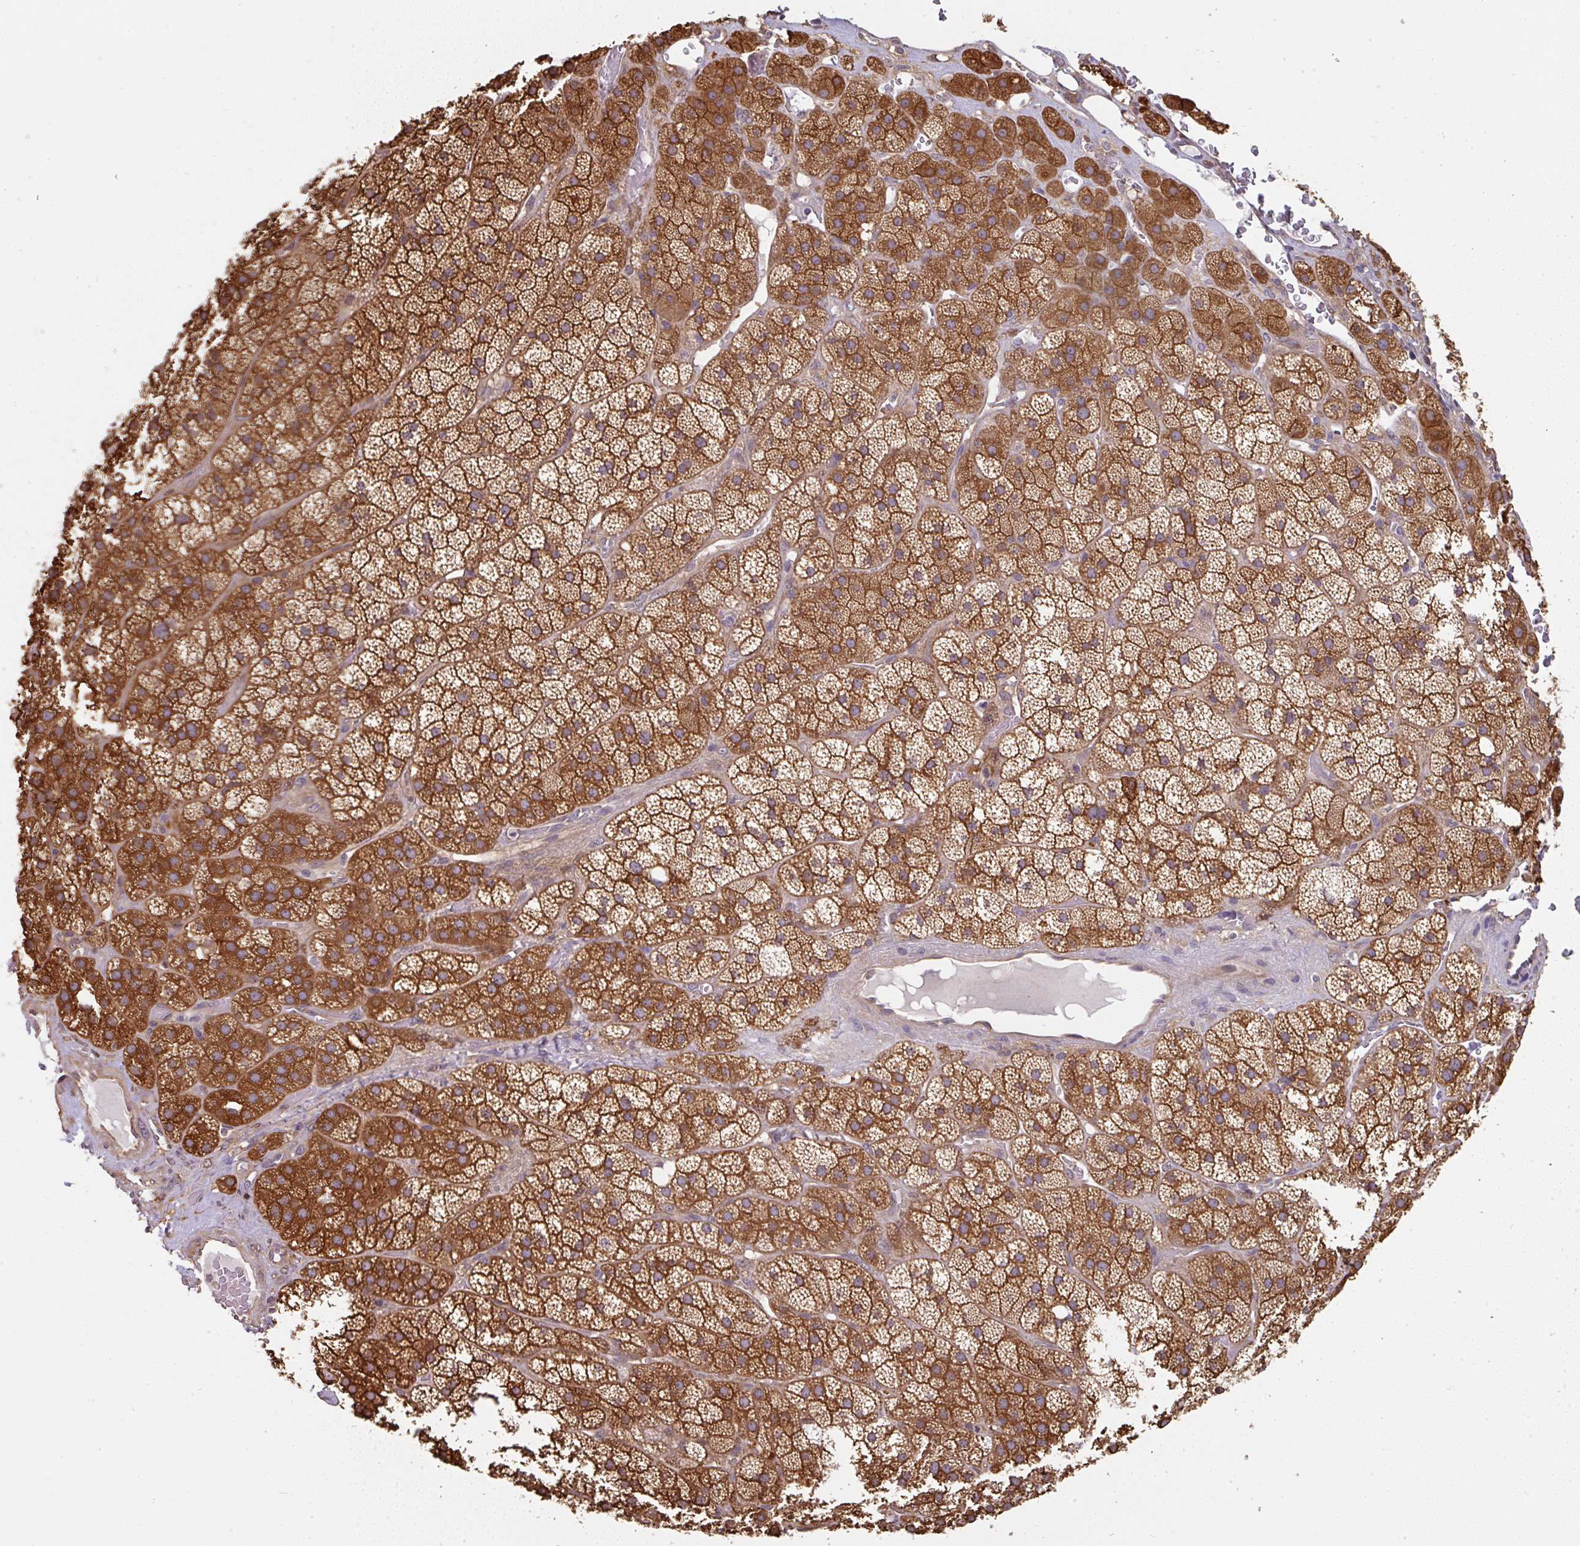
{"staining": {"intensity": "strong", "quantity": ">75%", "location": "cytoplasmic/membranous"}, "tissue": "adrenal gland", "cell_type": "Glandular cells", "image_type": "normal", "snomed": [{"axis": "morphology", "description": "Normal tissue, NOS"}, {"axis": "topography", "description": "Adrenal gland"}], "caption": "Approximately >75% of glandular cells in normal adrenal gland exhibit strong cytoplasmic/membranous protein staining as visualized by brown immunohistochemical staining.", "gene": "ST13", "patient": {"sex": "male", "age": 57}}